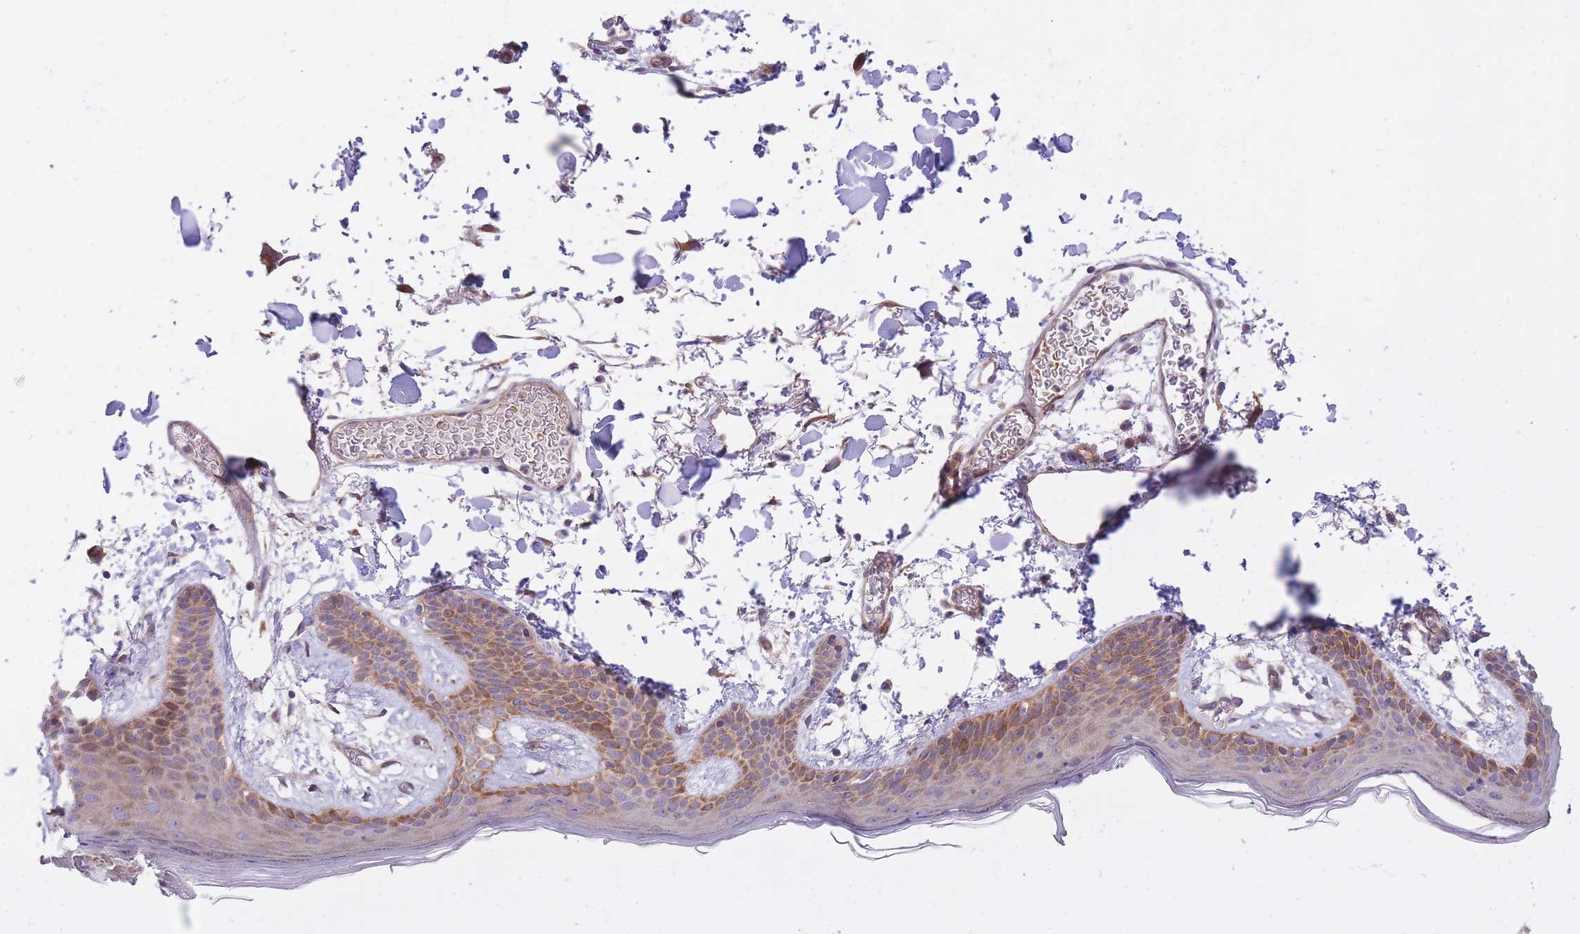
{"staining": {"intensity": "moderate", "quantity": ">75%", "location": "cytoplasmic/membranous"}, "tissue": "skin", "cell_type": "Fibroblasts", "image_type": "normal", "snomed": [{"axis": "morphology", "description": "Normal tissue, NOS"}, {"axis": "topography", "description": "Skin"}], "caption": "A medium amount of moderate cytoplasmic/membranous staining is identified in approximately >75% of fibroblasts in unremarkable skin. (Stains: DAB in brown, nuclei in blue, Microscopy: brightfield microscopy at high magnification).", "gene": "CHAC1", "patient": {"sex": "male", "age": 79}}